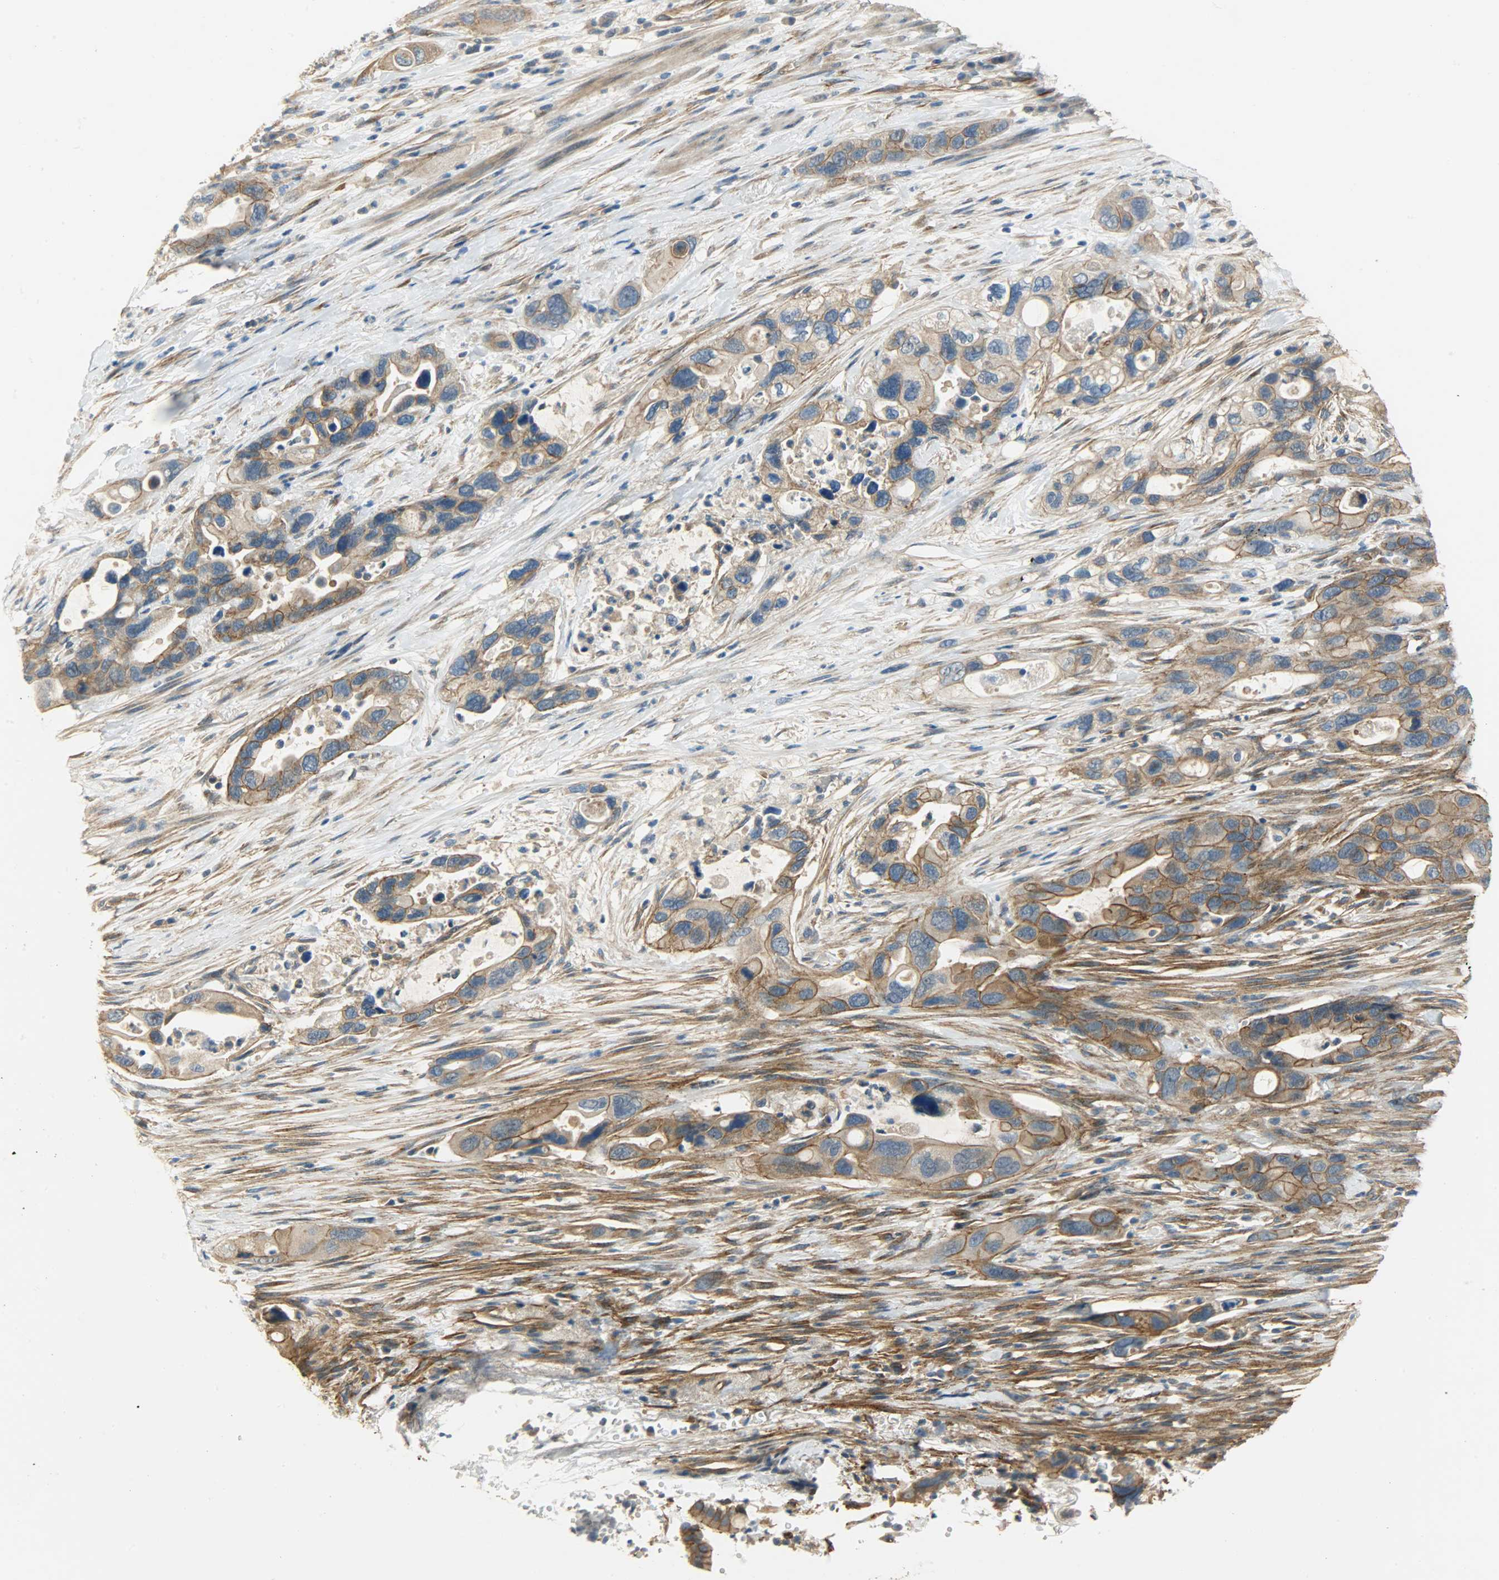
{"staining": {"intensity": "moderate", "quantity": ">75%", "location": "cytoplasmic/membranous"}, "tissue": "pancreatic cancer", "cell_type": "Tumor cells", "image_type": "cancer", "snomed": [{"axis": "morphology", "description": "Adenocarcinoma, NOS"}, {"axis": "topography", "description": "Pancreas"}], "caption": "Protein analysis of pancreatic adenocarcinoma tissue shows moderate cytoplasmic/membranous expression in approximately >75% of tumor cells.", "gene": "KIAA1217", "patient": {"sex": "female", "age": 71}}